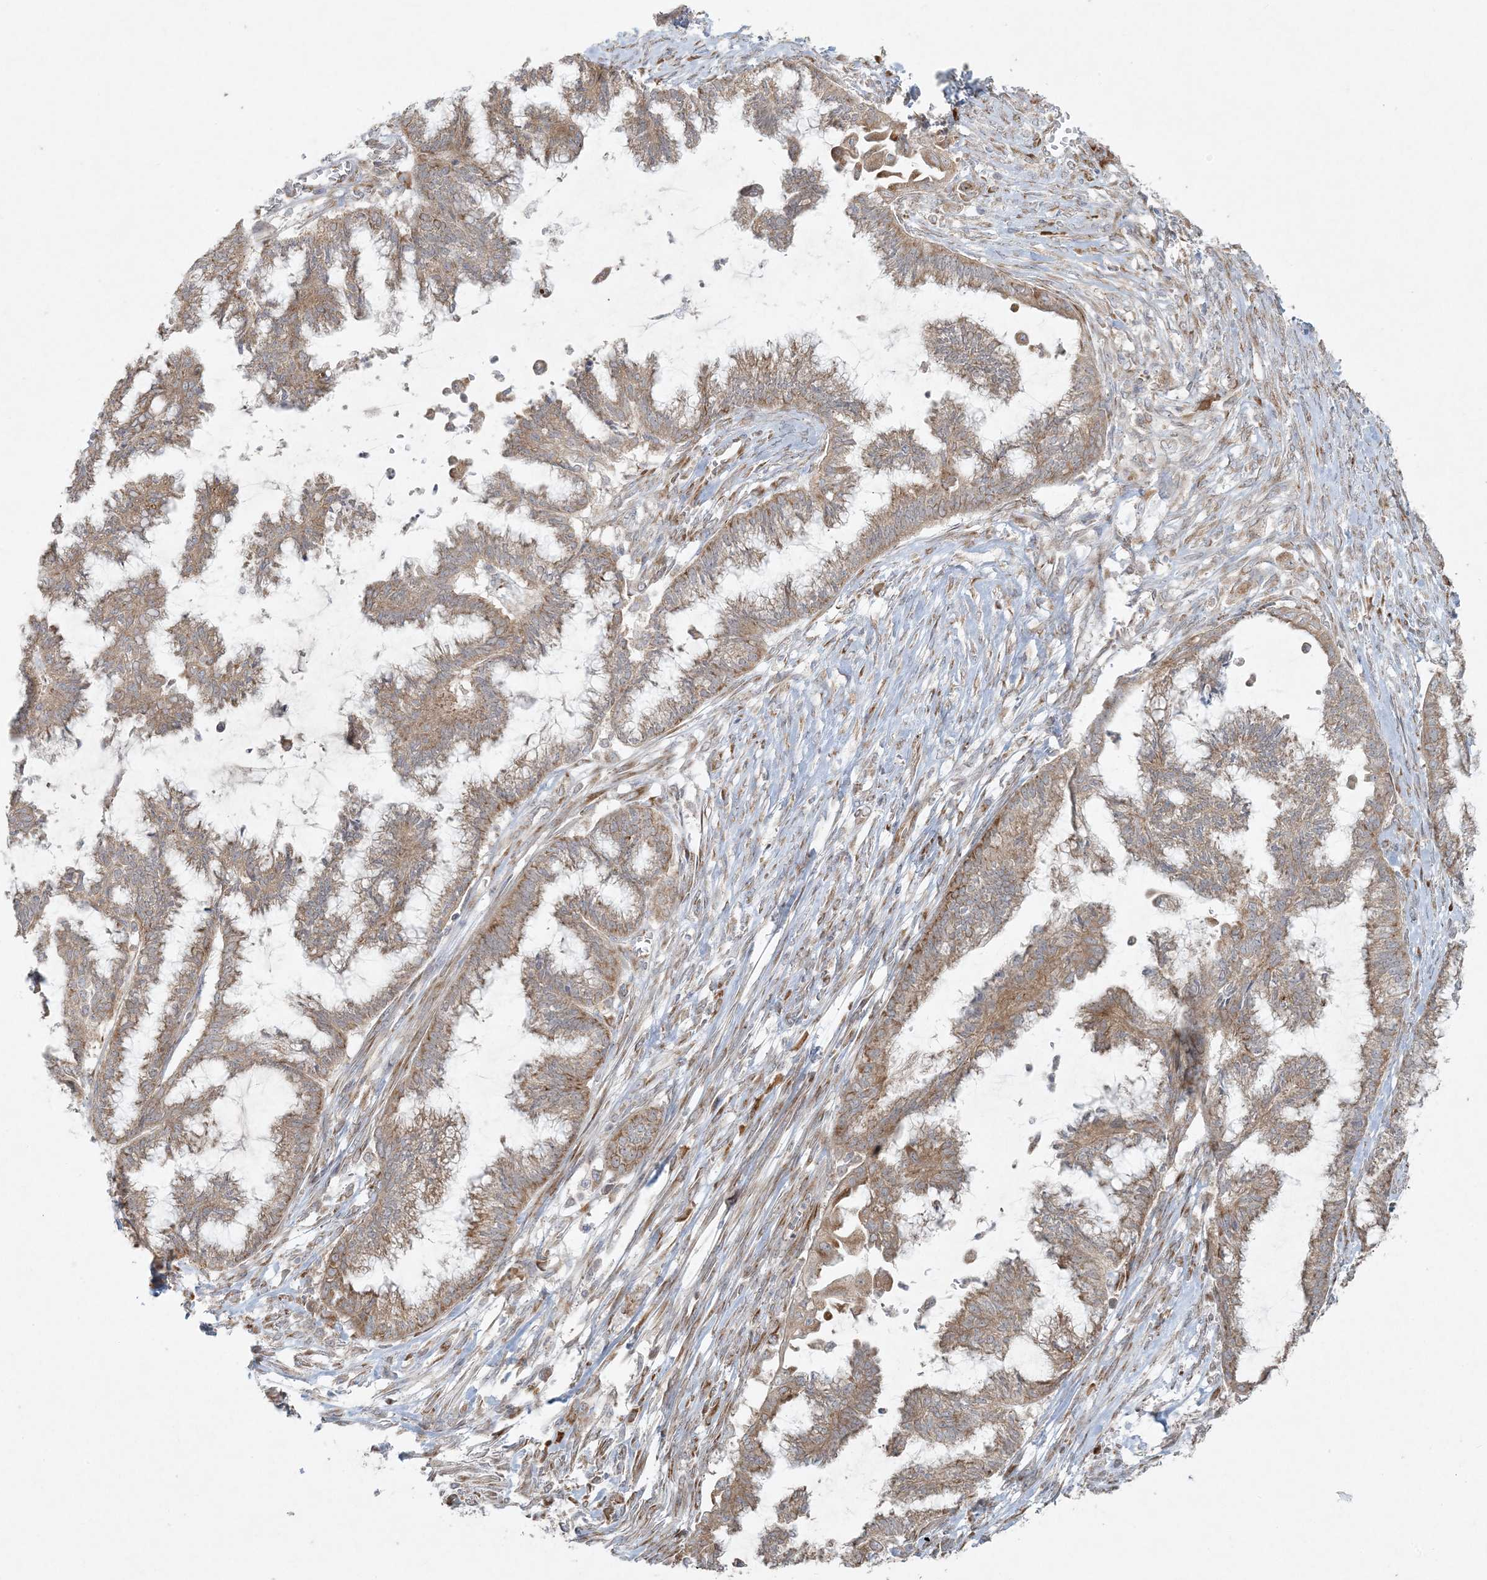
{"staining": {"intensity": "moderate", "quantity": ">75%", "location": "cytoplasmic/membranous"}, "tissue": "endometrial cancer", "cell_type": "Tumor cells", "image_type": "cancer", "snomed": [{"axis": "morphology", "description": "Adenocarcinoma, NOS"}, {"axis": "topography", "description": "Endometrium"}], "caption": "Protein expression analysis of endometrial cancer (adenocarcinoma) displays moderate cytoplasmic/membranous expression in about >75% of tumor cells. The staining was performed using DAB (3,3'-diaminobenzidine), with brown indicating positive protein expression. Nuclei are stained blue with hematoxylin.", "gene": "ZNF263", "patient": {"sex": "female", "age": 86}}